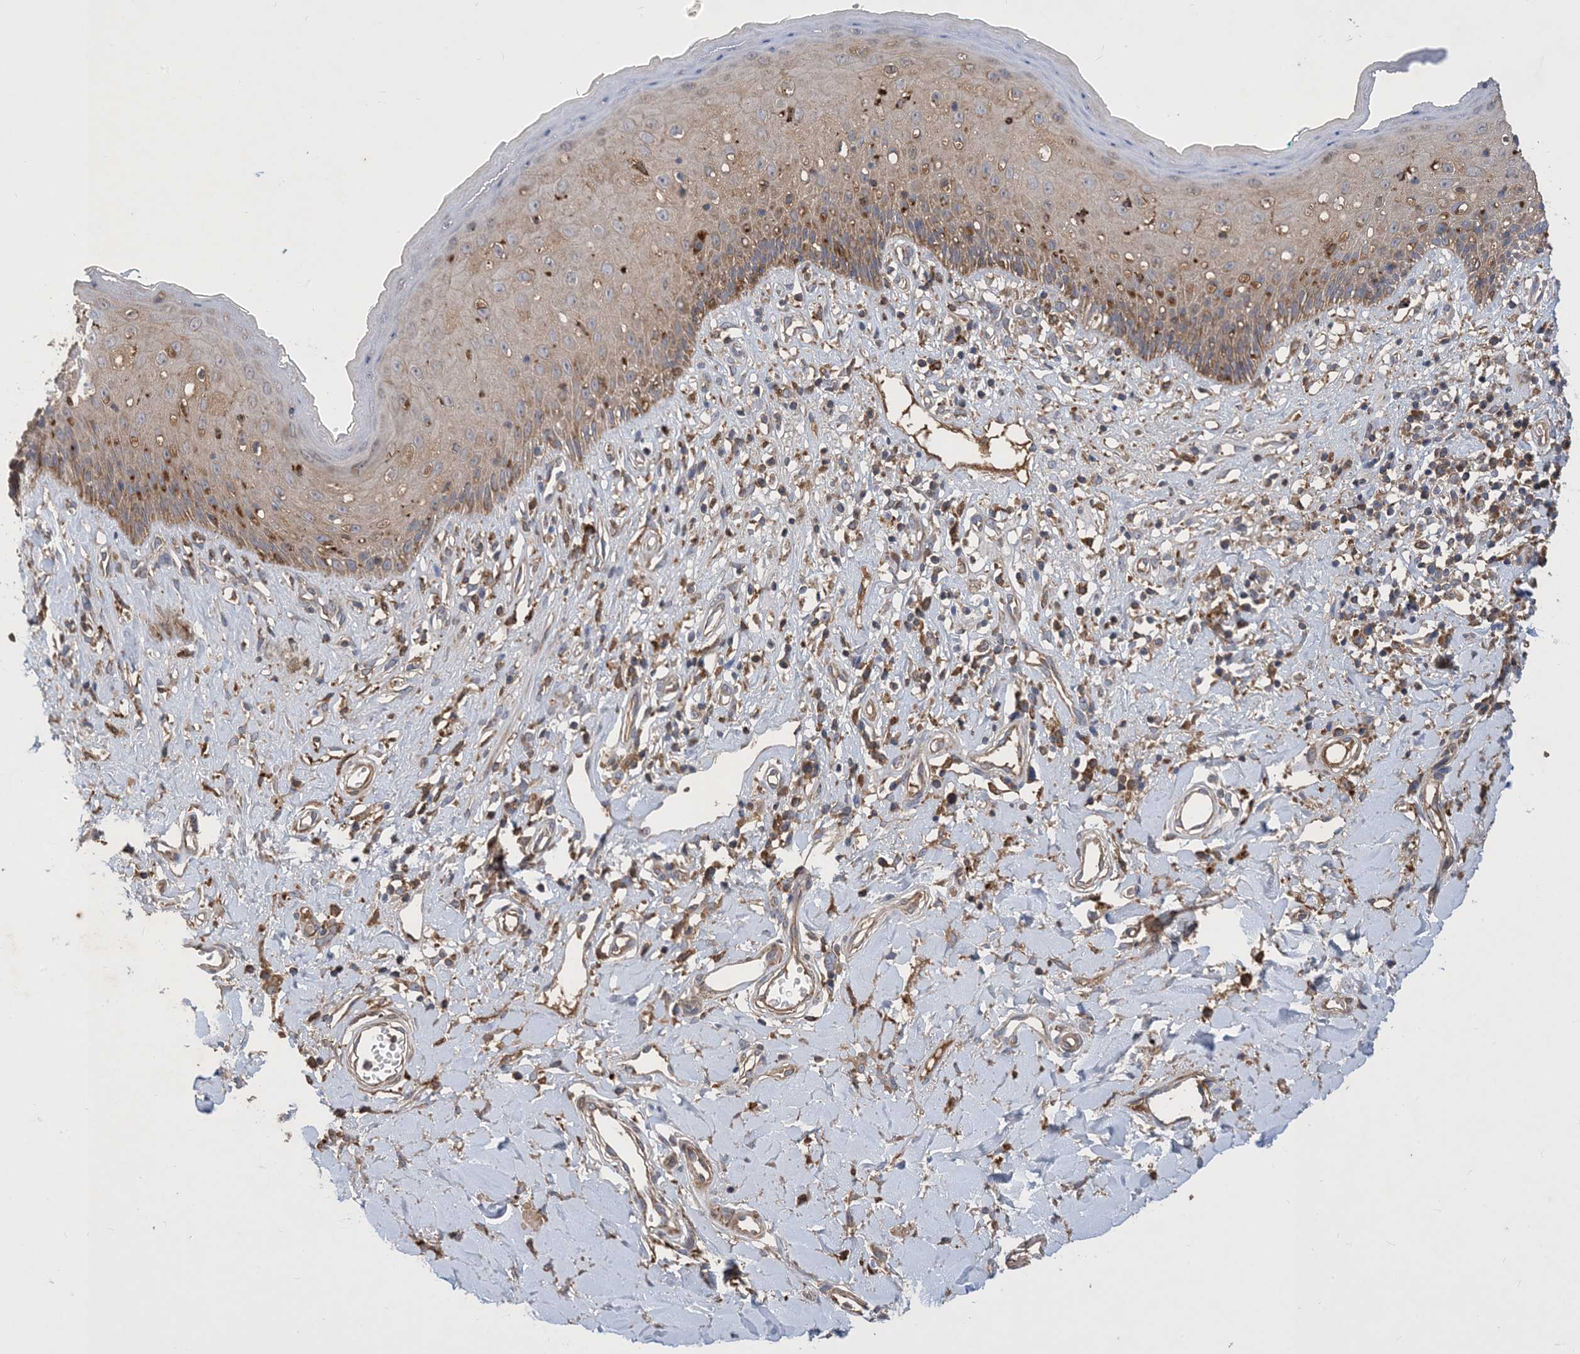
{"staining": {"intensity": "moderate", "quantity": "<25%", "location": "cytoplasmic/membranous"}, "tissue": "skin", "cell_type": "Epidermal cells", "image_type": "normal", "snomed": [{"axis": "morphology", "description": "Normal tissue, NOS"}, {"axis": "morphology", "description": "Squamous cell carcinoma, NOS"}, {"axis": "topography", "description": "Vulva"}], "caption": "About <25% of epidermal cells in unremarkable human skin reveal moderate cytoplasmic/membranous protein positivity as visualized by brown immunohistochemical staining.", "gene": "STK19", "patient": {"sex": "female", "age": 85}}